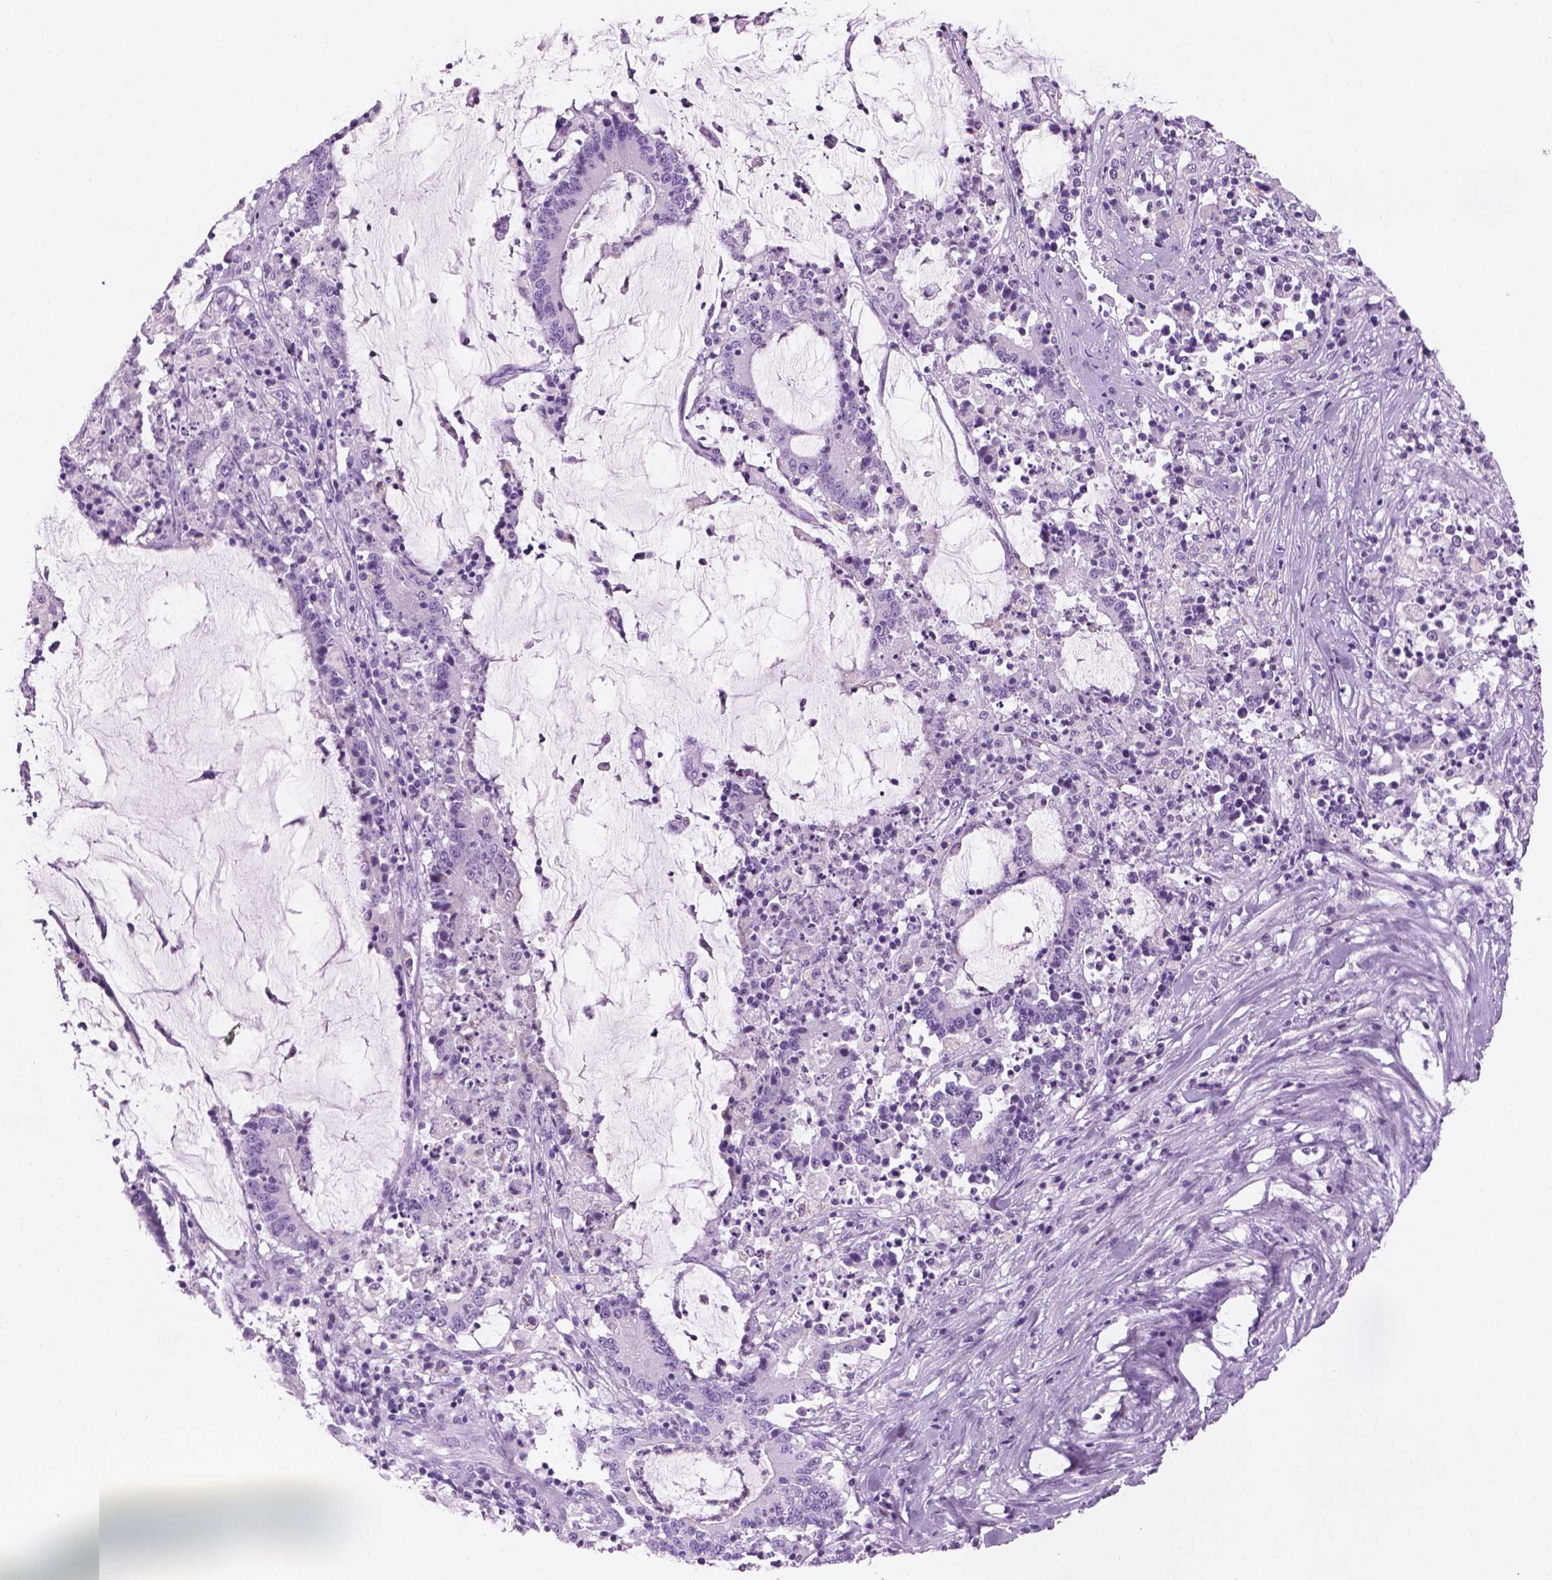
{"staining": {"intensity": "negative", "quantity": "none", "location": "none"}, "tissue": "stomach cancer", "cell_type": "Tumor cells", "image_type": "cancer", "snomed": [{"axis": "morphology", "description": "Adenocarcinoma, NOS"}, {"axis": "topography", "description": "Stomach, upper"}], "caption": "An immunohistochemistry (IHC) micrograph of adenocarcinoma (stomach) is shown. There is no staining in tumor cells of adenocarcinoma (stomach).", "gene": "TTC29", "patient": {"sex": "male", "age": 68}}